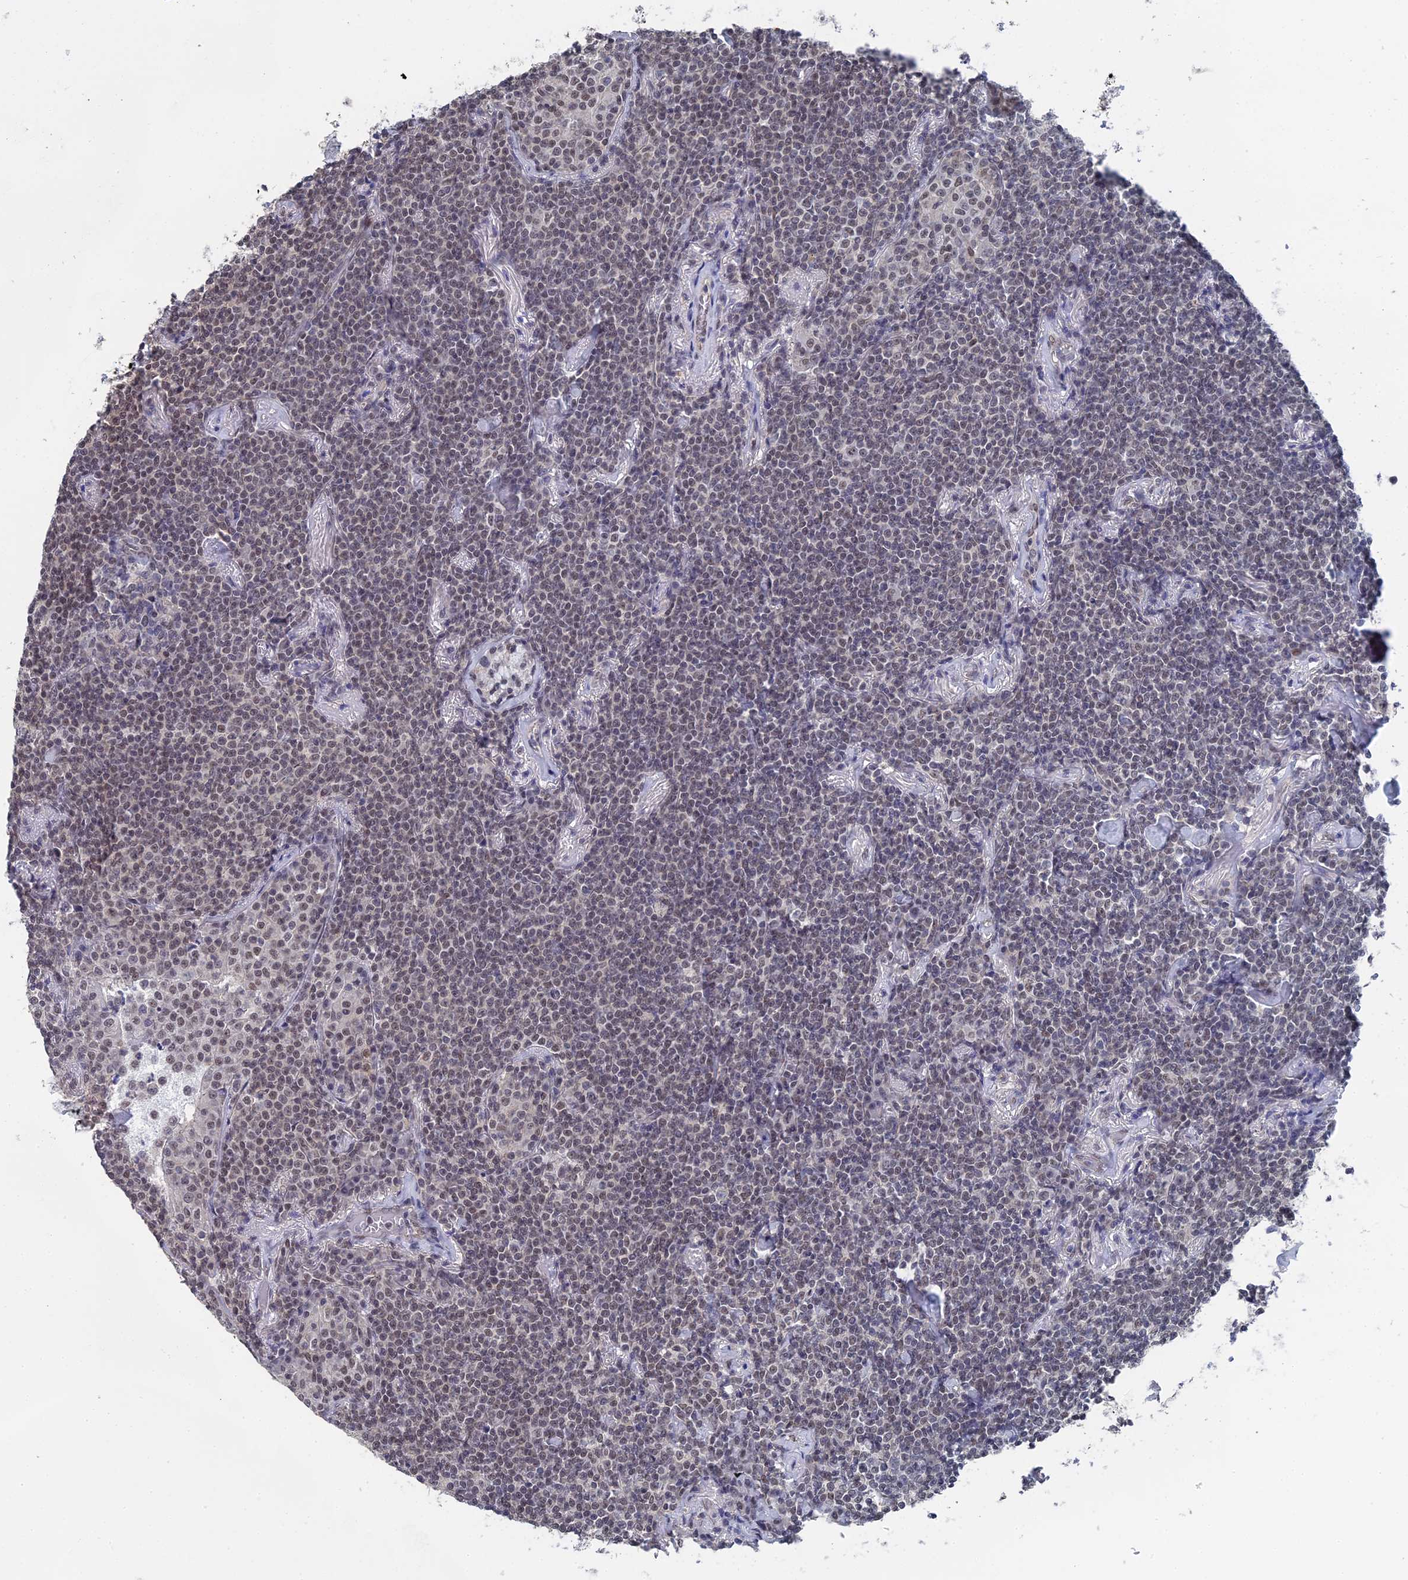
{"staining": {"intensity": "weak", "quantity": "25%-75%", "location": "nuclear"}, "tissue": "lymphoma", "cell_type": "Tumor cells", "image_type": "cancer", "snomed": [{"axis": "morphology", "description": "Malignant lymphoma, non-Hodgkin's type, Low grade"}, {"axis": "topography", "description": "Lung"}], "caption": "Immunohistochemical staining of malignant lymphoma, non-Hodgkin's type (low-grade) shows low levels of weak nuclear protein expression in about 25%-75% of tumor cells. (DAB IHC, brown staining for protein, blue staining for nuclei).", "gene": "TSSC4", "patient": {"sex": "female", "age": 71}}